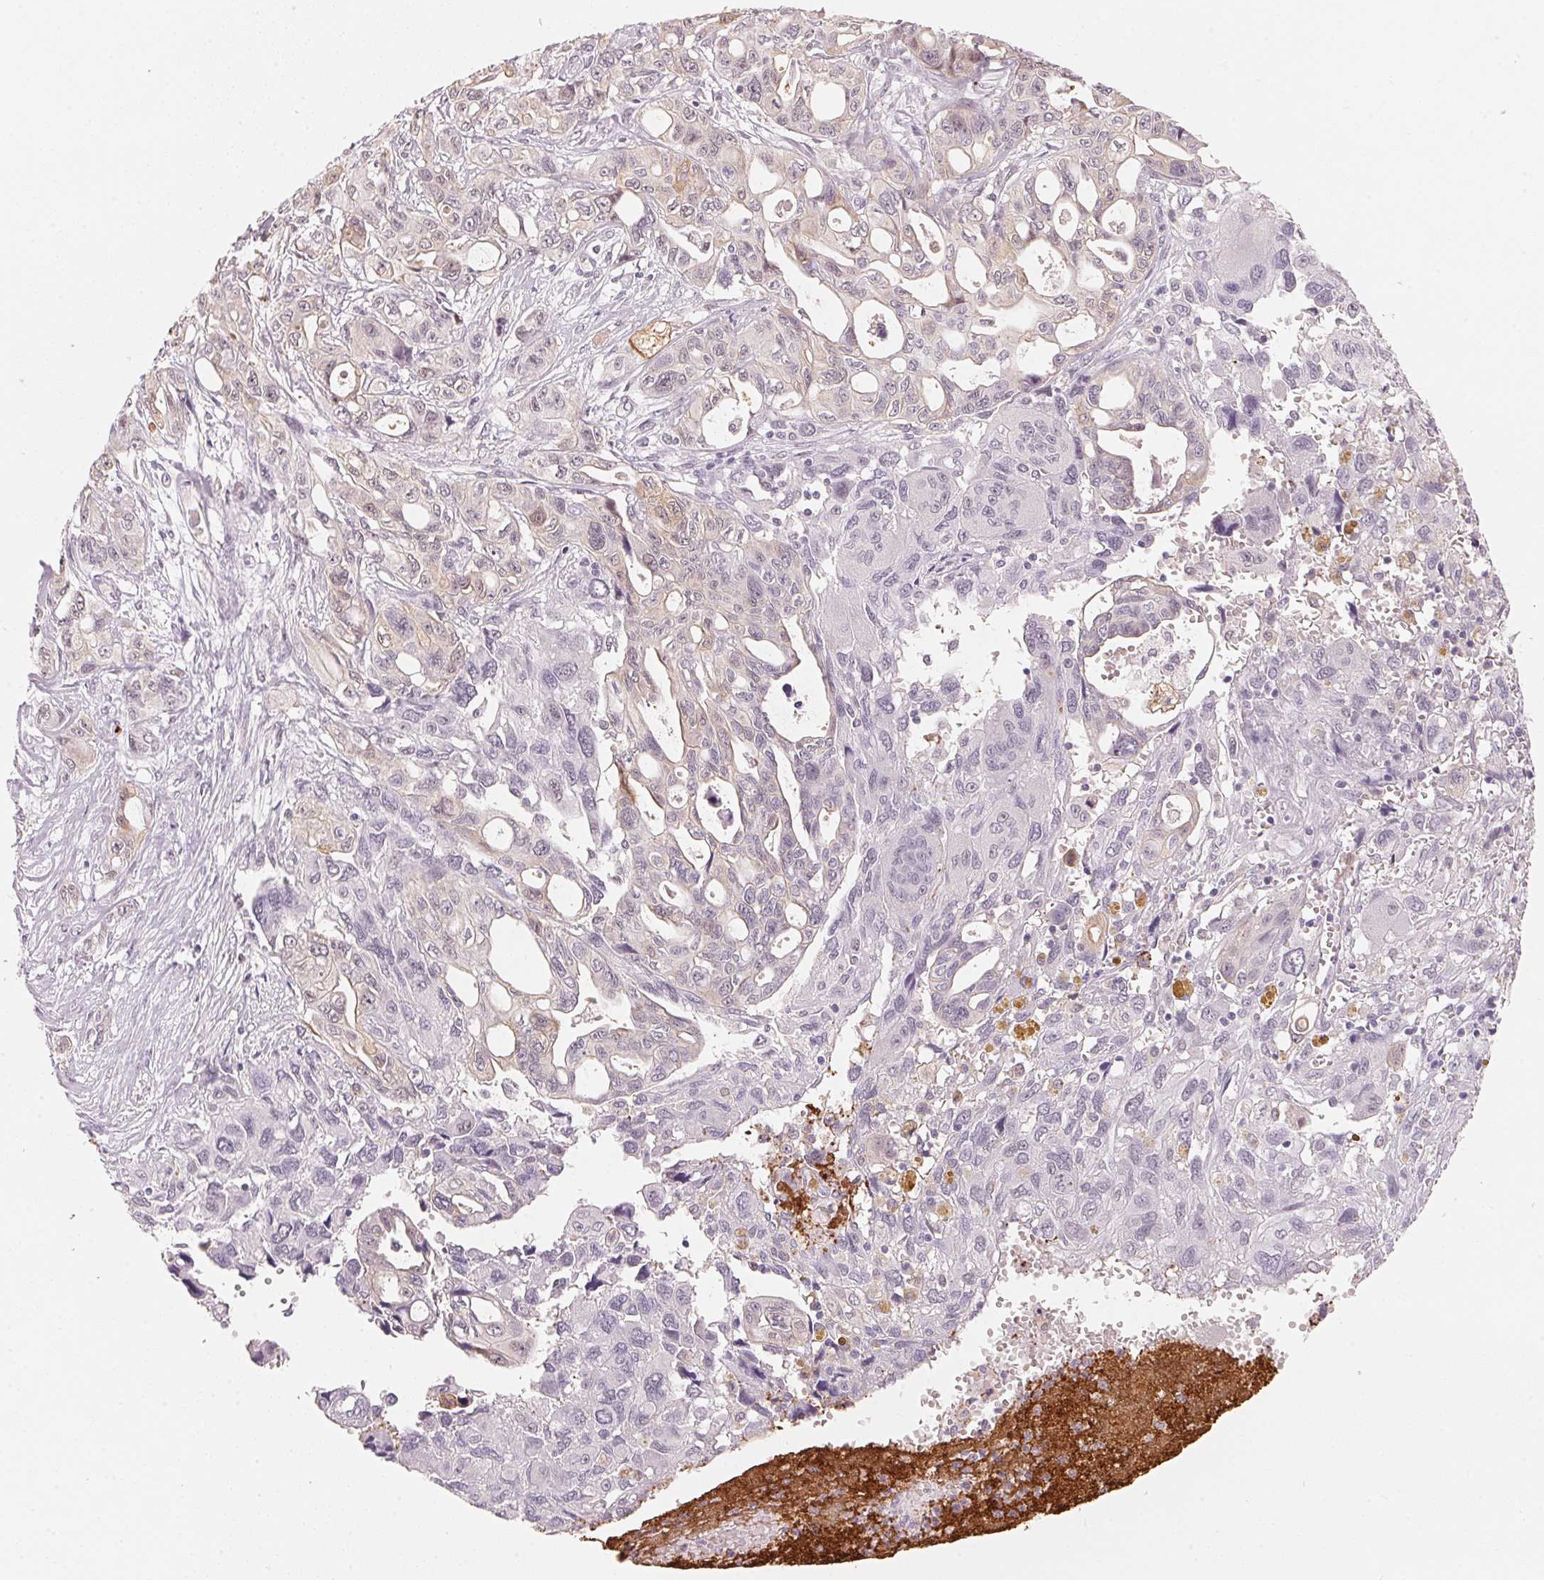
{"staining": {"intensity": "negative", "quantity": "none", "location": "none"}, "tissue": "pancreatic cancer", "cell_type": "Tumor cells", "image_type": "cancer", "snomed": [{"axis": "morphology", "description": "Adenocarcinoma, NOS"}, {"axis": "topography", "description": "Pancreas"}], "caption": "Tumor cells are negative for protein expression in human pancreatic cancer (adenocarcinoma). (Immunohistochemistry (ihc), brightfield microscopy, high magnification).", "gene": "ARHGAP22", "patient": {"sex": "female", "age": 47}}